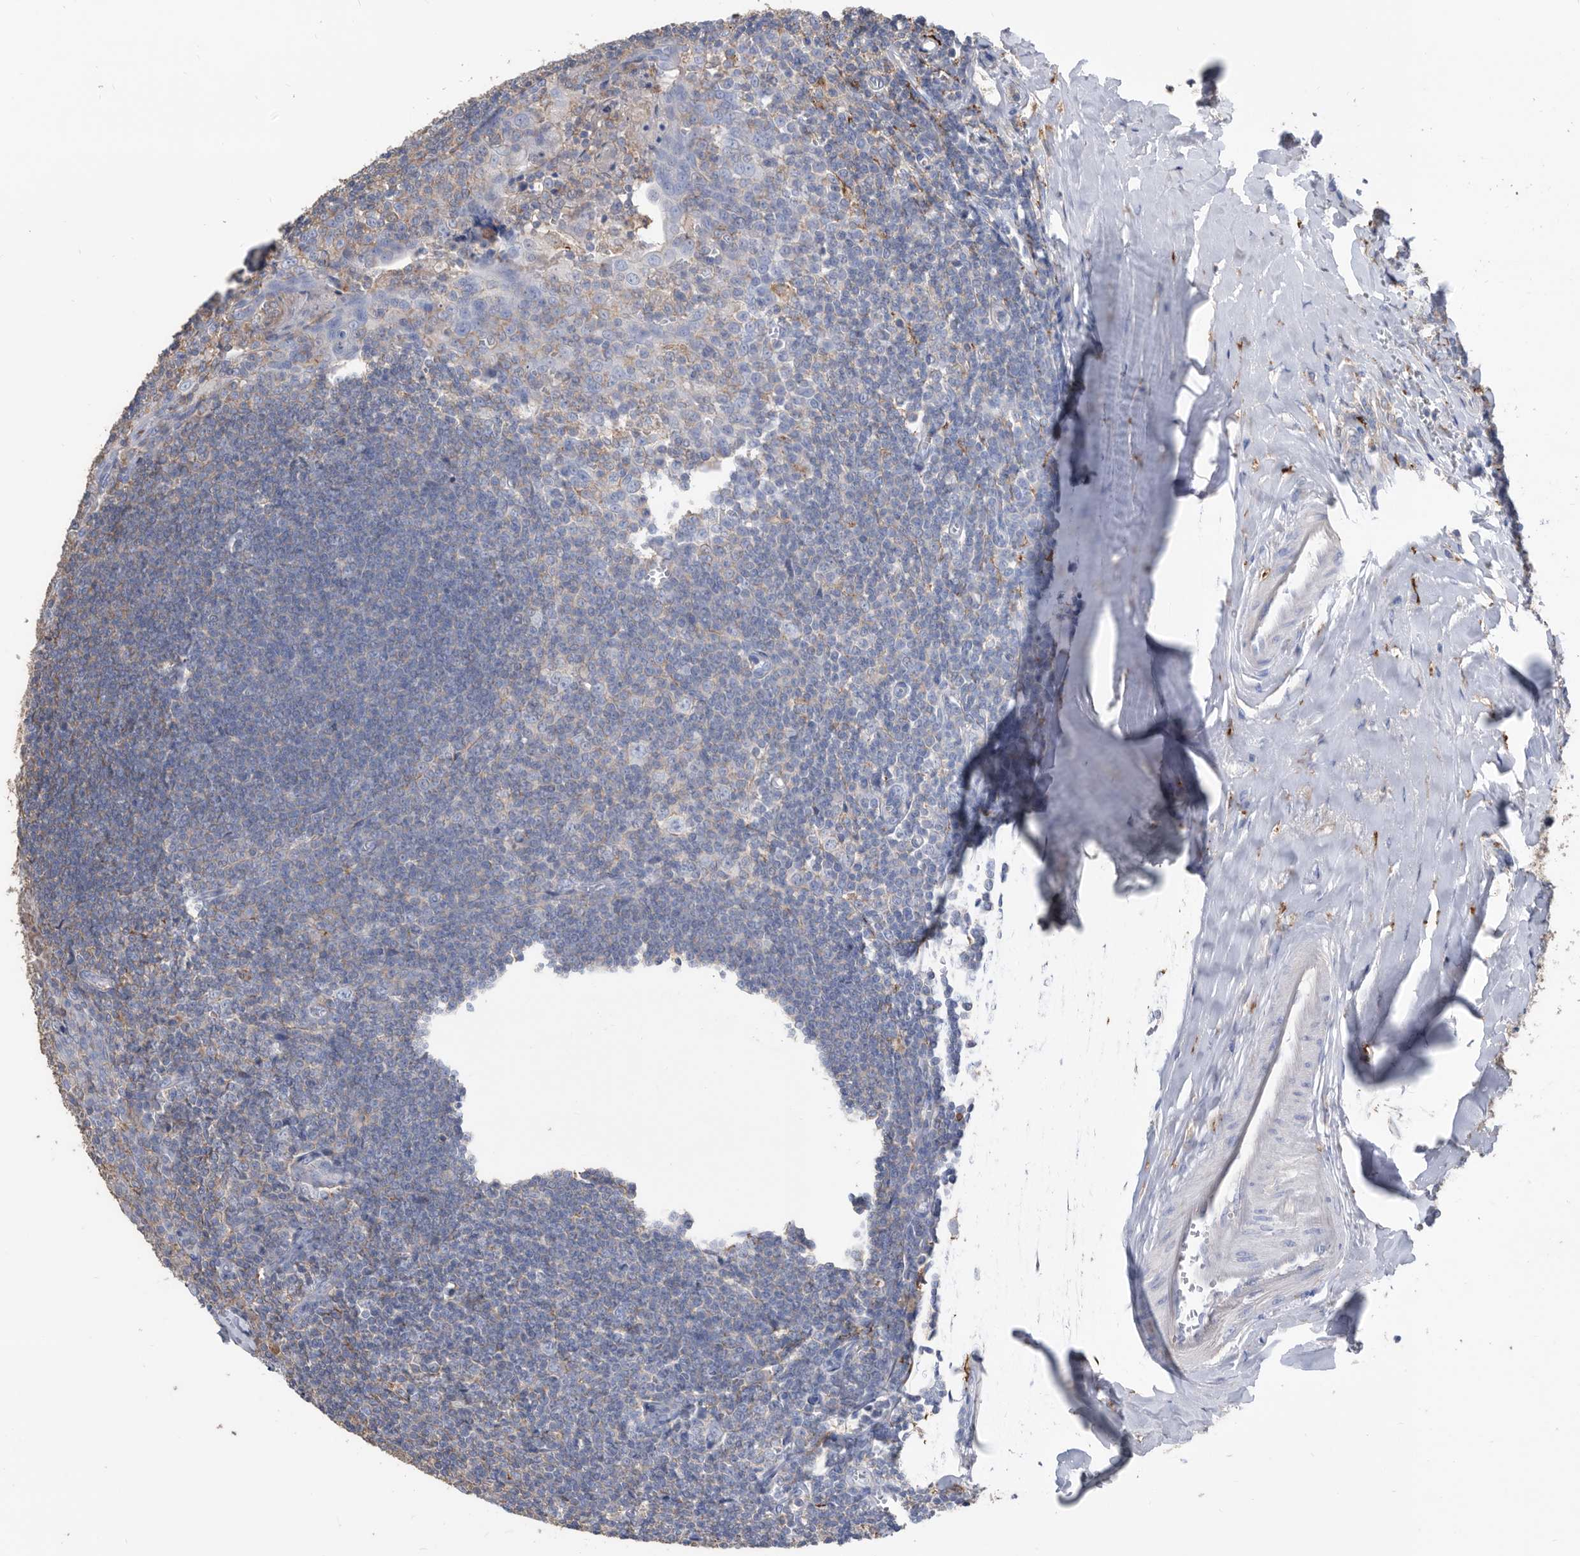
{"staining": {"intensity": "weak", "quantity": "25%-75%", "location": "cytoplasmic/membranous"}, "tissue": "tonsil", "cell_type": "Germinal center cells", "image_type": "normal", "snomed": [{"axis": "morphology", "description": "Normal tissue, NOS"}, {"axis": "topography", "description": "Tonsil"}], "caption": "Weak cytoplasmic/membranous protein expression is appreciated in approximately 25%-75% of germinal center cells in tonsil. Immunohistochemistry (ihc) stains the protein of interest in brown and the nuclei are stained blue.", "gene": "MS4A4A", "patient": {"sex": "male", "age": 27}}